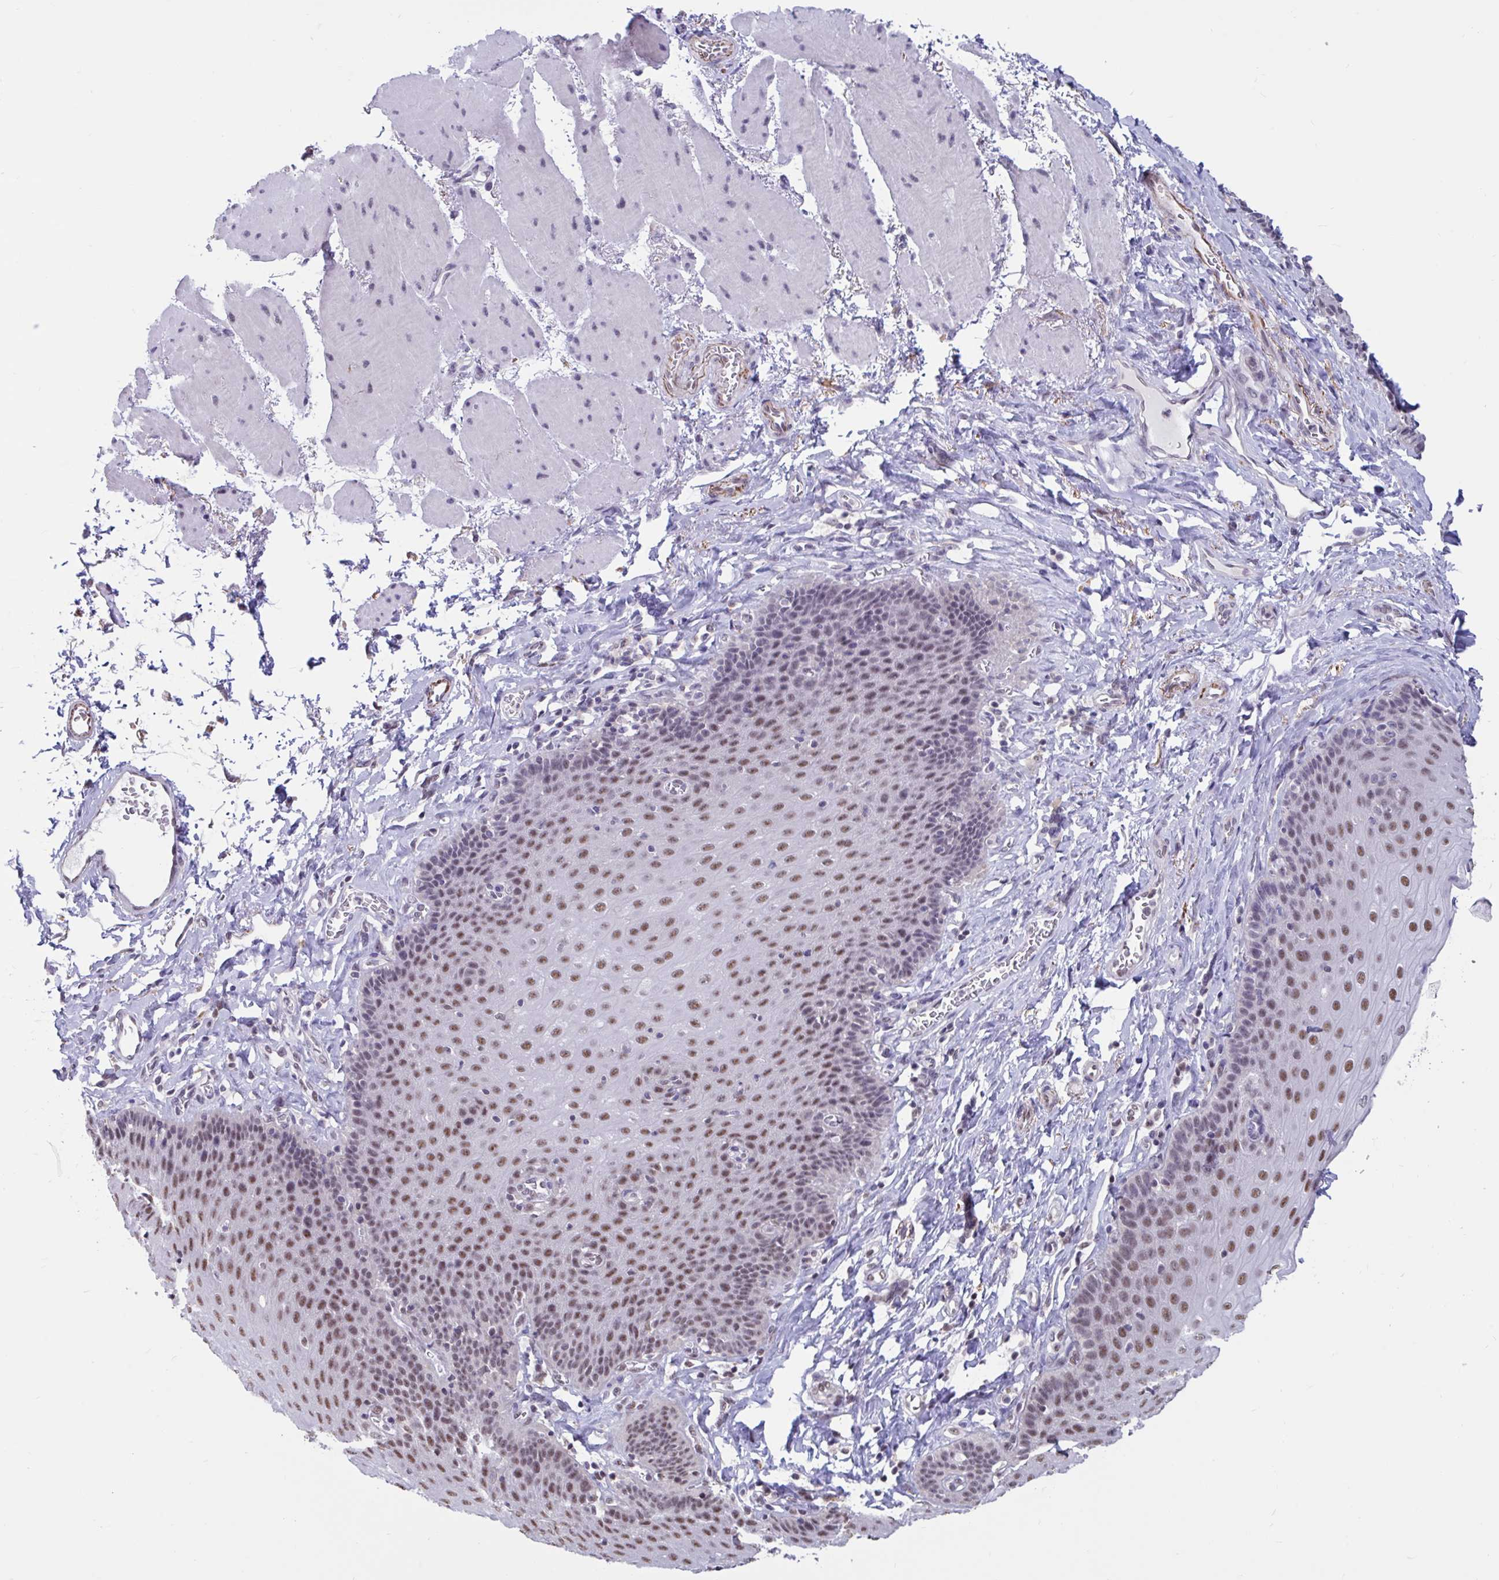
{"staining": {"intensity": "moderate", "quantity": "25%-75%", "location": "nuclear"}, "tissue": "esophagus", "cell_type": "Squamous epithelial cells", "image_type": "normal", "snomed": [{"axis": "morphology", "description": "Normal tissue, NOS"}, {"axis": "topography", "description": "Esophagus"}], "caption": "Immunohistochemical staining of normal human esophagus exhibits medium levels of moderate nuclear expression in approximately 25%-75% of squamous epithelial cells.", "gene": "DDX39A", "patient": {"sex": "female", "age": 81}}